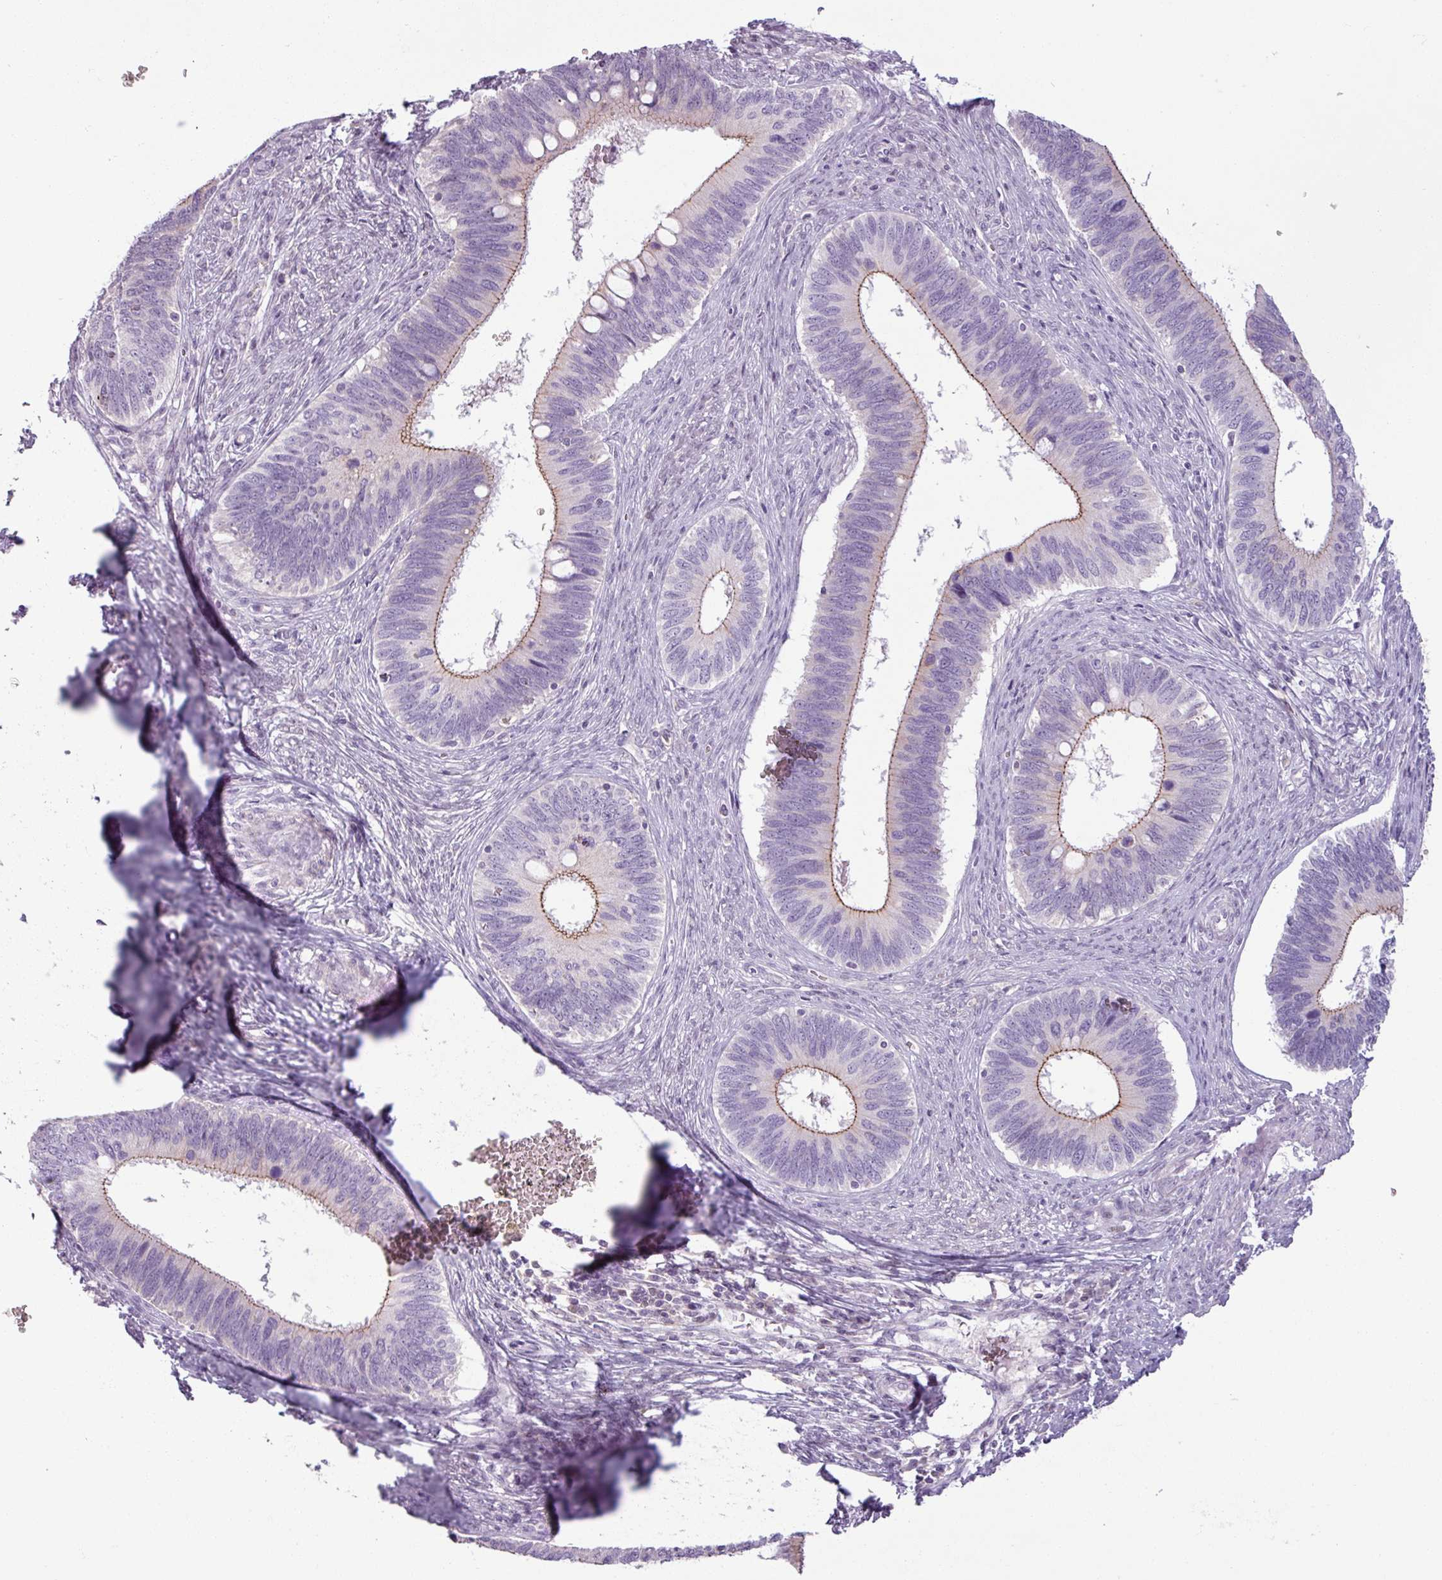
{"staining": {"intensity": "moderate", "quantity": "25%-75%", "location": "cytoplasmic/membranous"}, "tissue": "cervical cancer", "cell_type": "Tumor cells", "image_type": "cancer", "snomed": [{"axis": "morphology", "description": "Adenocarcinoma, NOS"}, {"axis": "topography", "description": "Cervix"}], "caption": "IHC (DAB) staining of cervical adenocarcinoma shows moderate cytoplasmic/membranous protein staining in about 25%-75% of tumor cells.", "gene": "PNMA6A", "patient": {"sex": "female", "age": 42}}